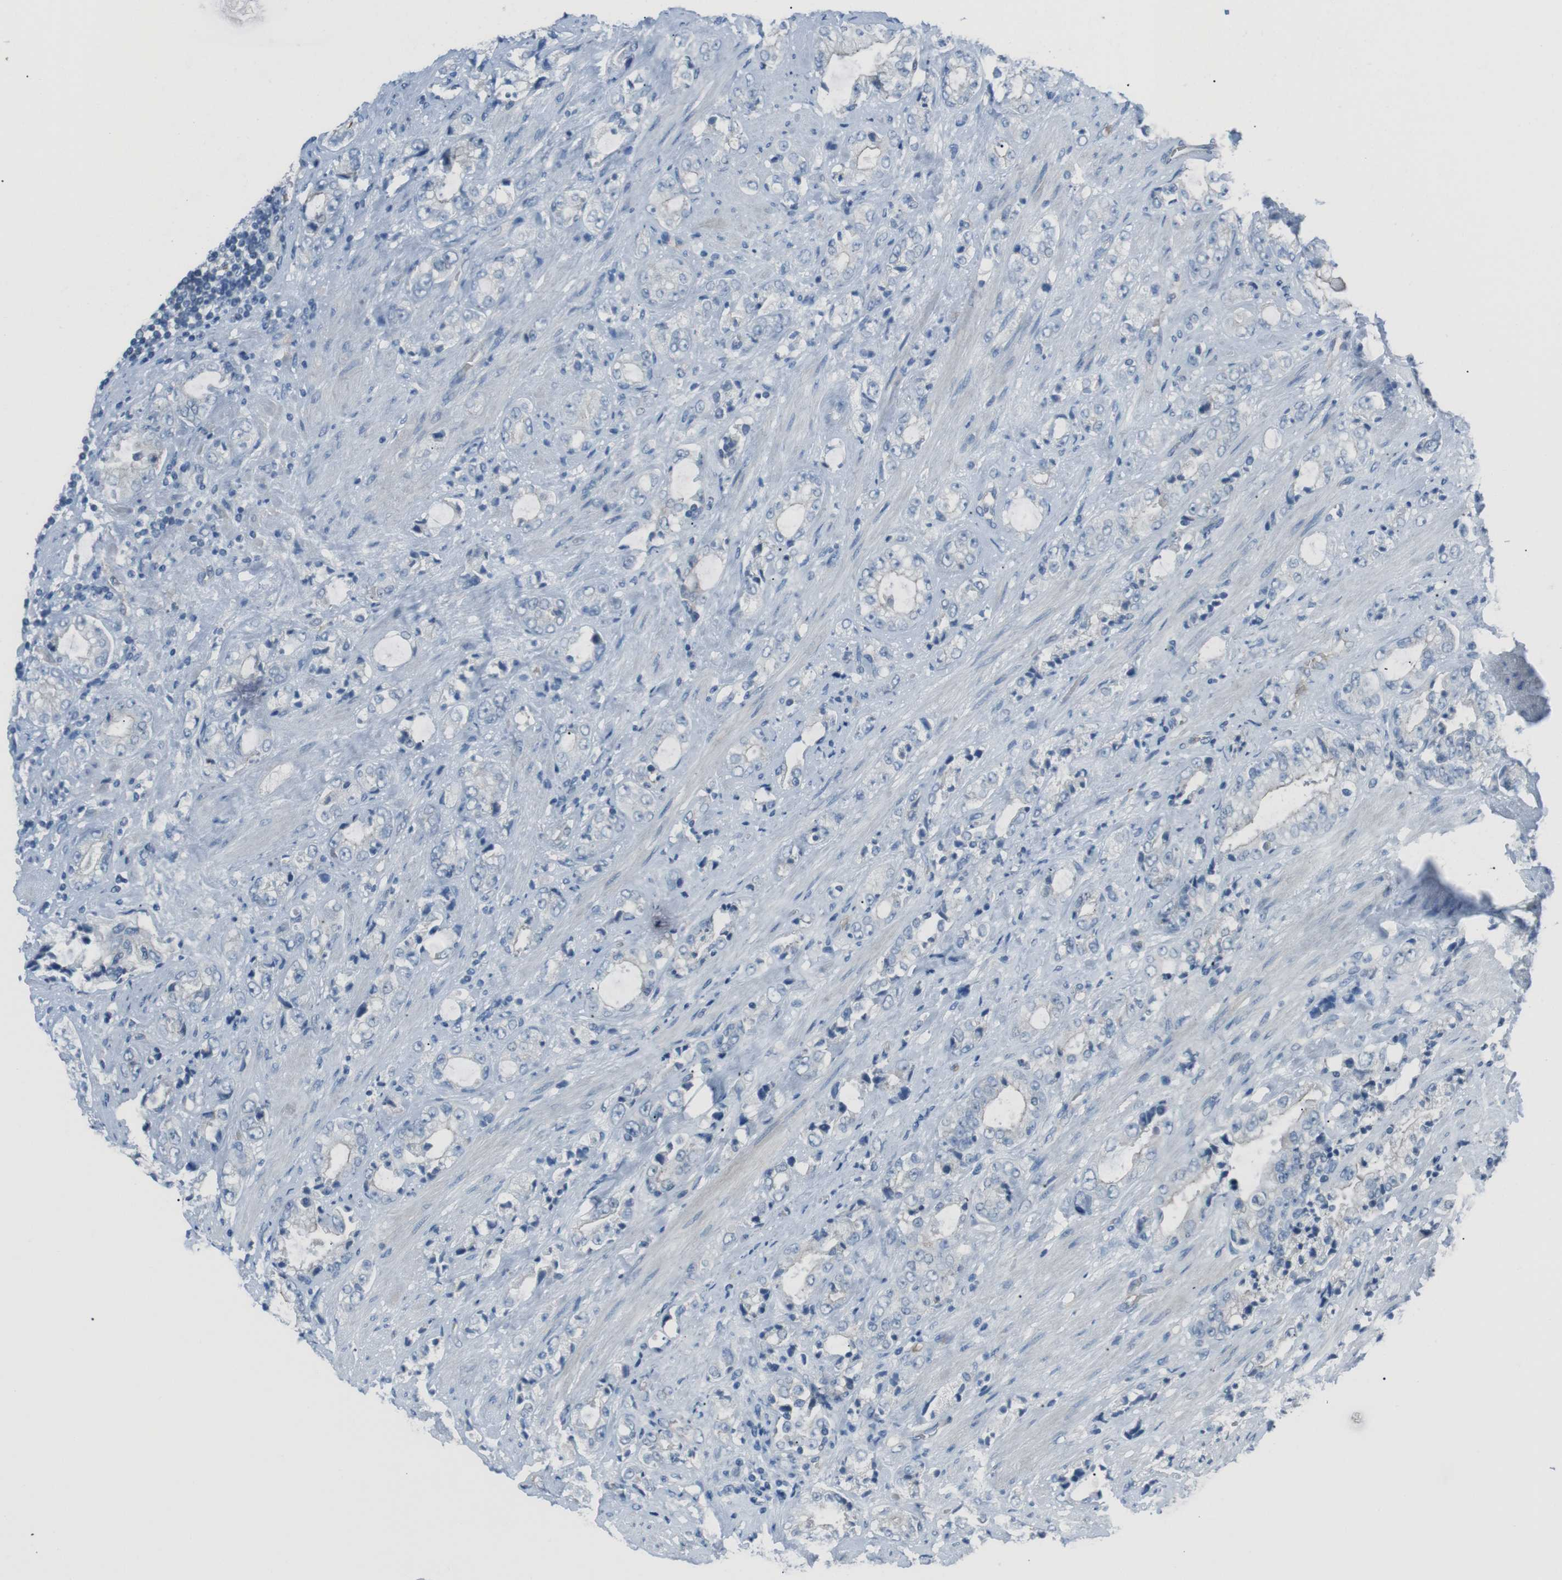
{"staining": {"intensity": "negative", "quantity": "none", "location": "none"}, "tissue": "prostate cancer", "cell_type": "Tumor cells", "image_type": "cancer", "snomed": [{"axis": "morphology", "description": "Adenocarcinoma, High grade"}, {"axis": "topography", "description": "Prostate"}], "caption": "Immunohistochemical staining of adenocarcinoma (high-grade) (prostate) reveals no significant expression in tumor cells.", "gene": "SPTA1", "patient": {"sex": "male", "age": 61}}